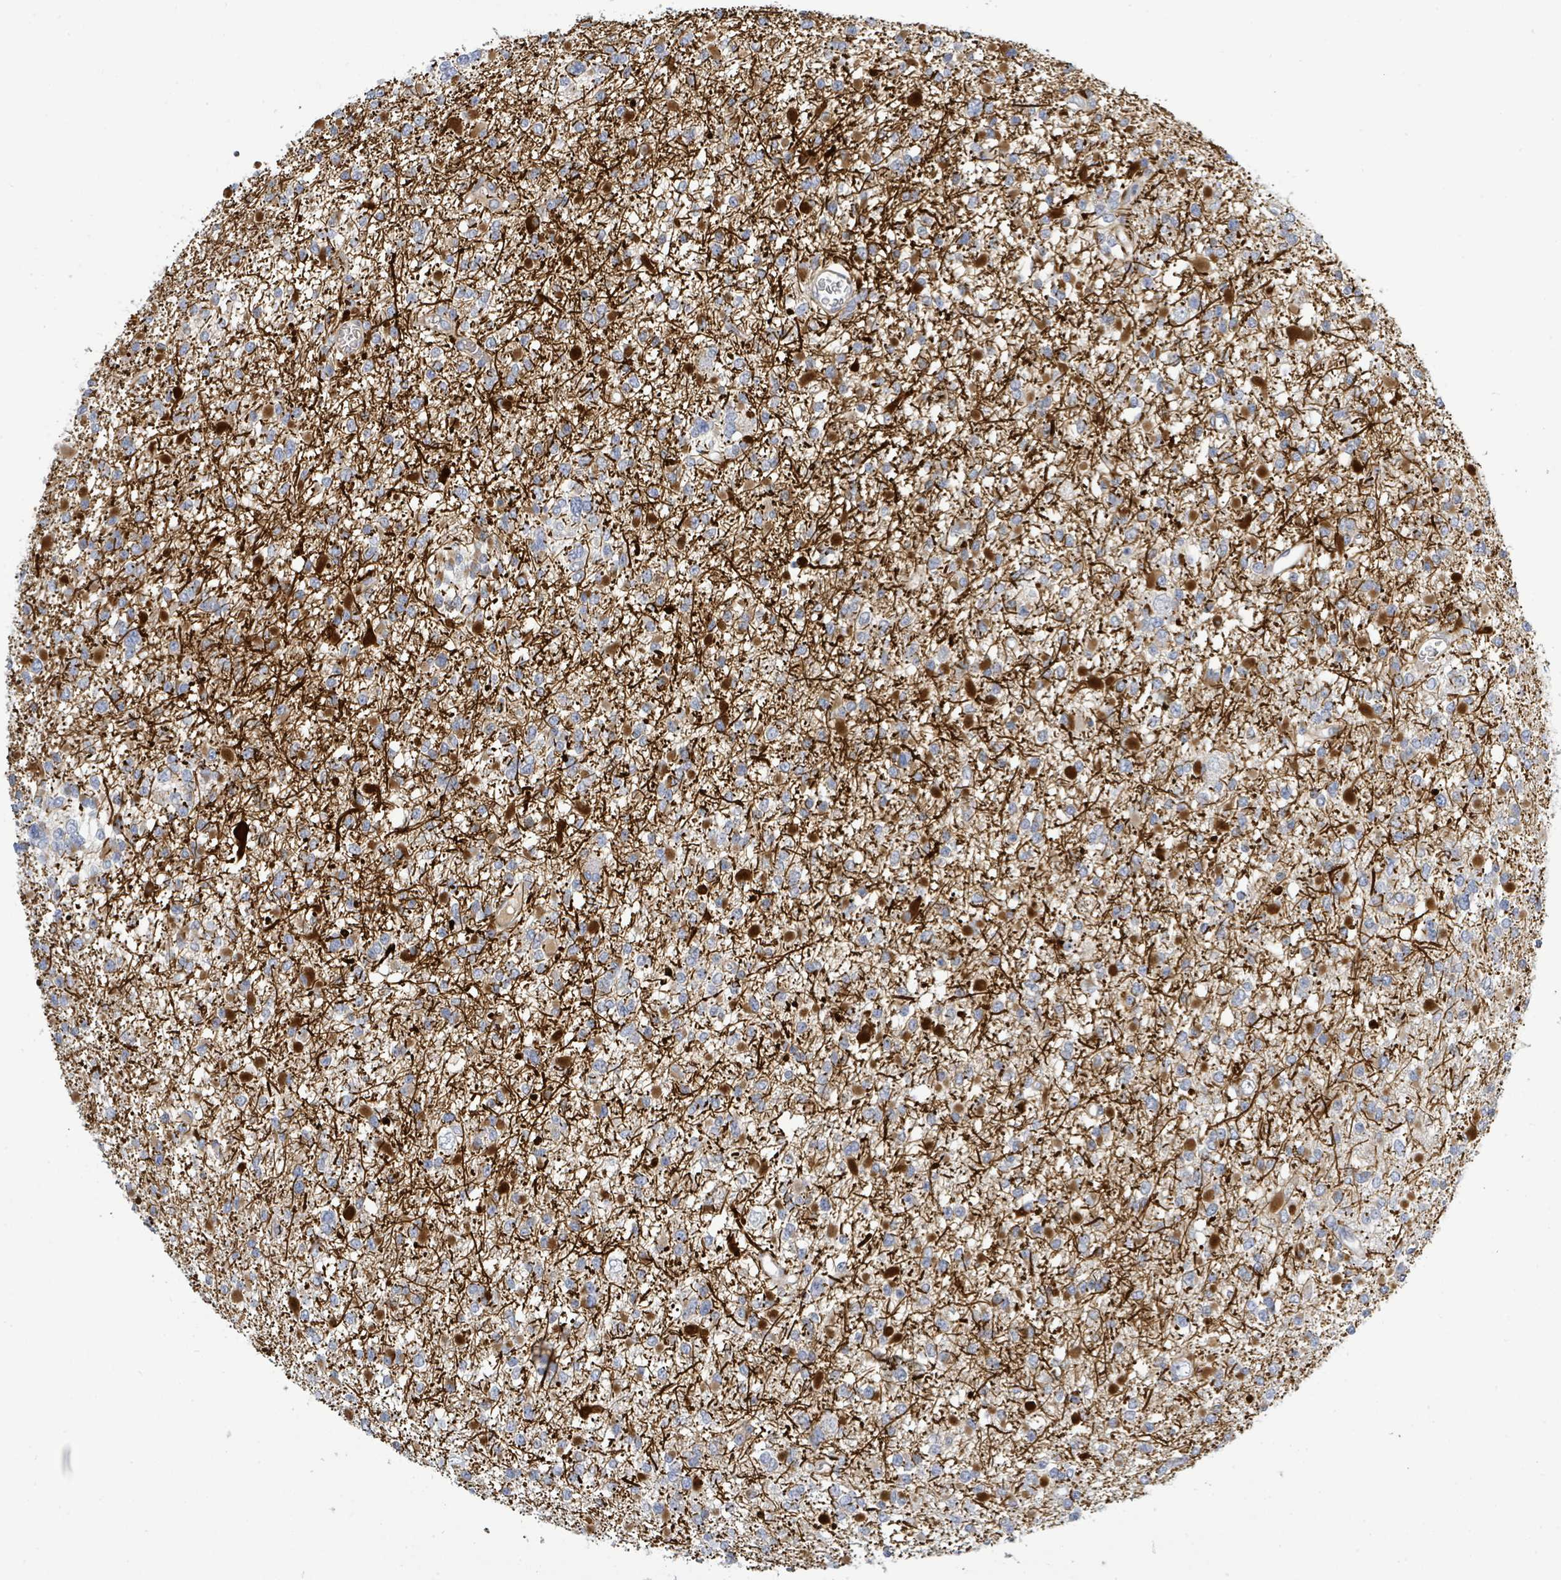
{"staining": {"intensity": "strong", "quantity": "<25%", "location": "cytoplasmic/membranous"}, "tissue": "glioma", "cell_type": "Tumor cells", "image_type": "cancer", "snomed": [{"axis": "morphology", "description": "Glioma, malignant, Low grade"}, {"axis": "topography", "description": "Brain"}], "caption": "The immunohistochemical stain labels strong cytoplasmic/membranous expression in tumor cells of glioma tissue. The protein of interest is shown in brown color, while the nuclei are stained blue.", "gene": "CFAP210", "patient": {"sex": "female", "age": 22}}